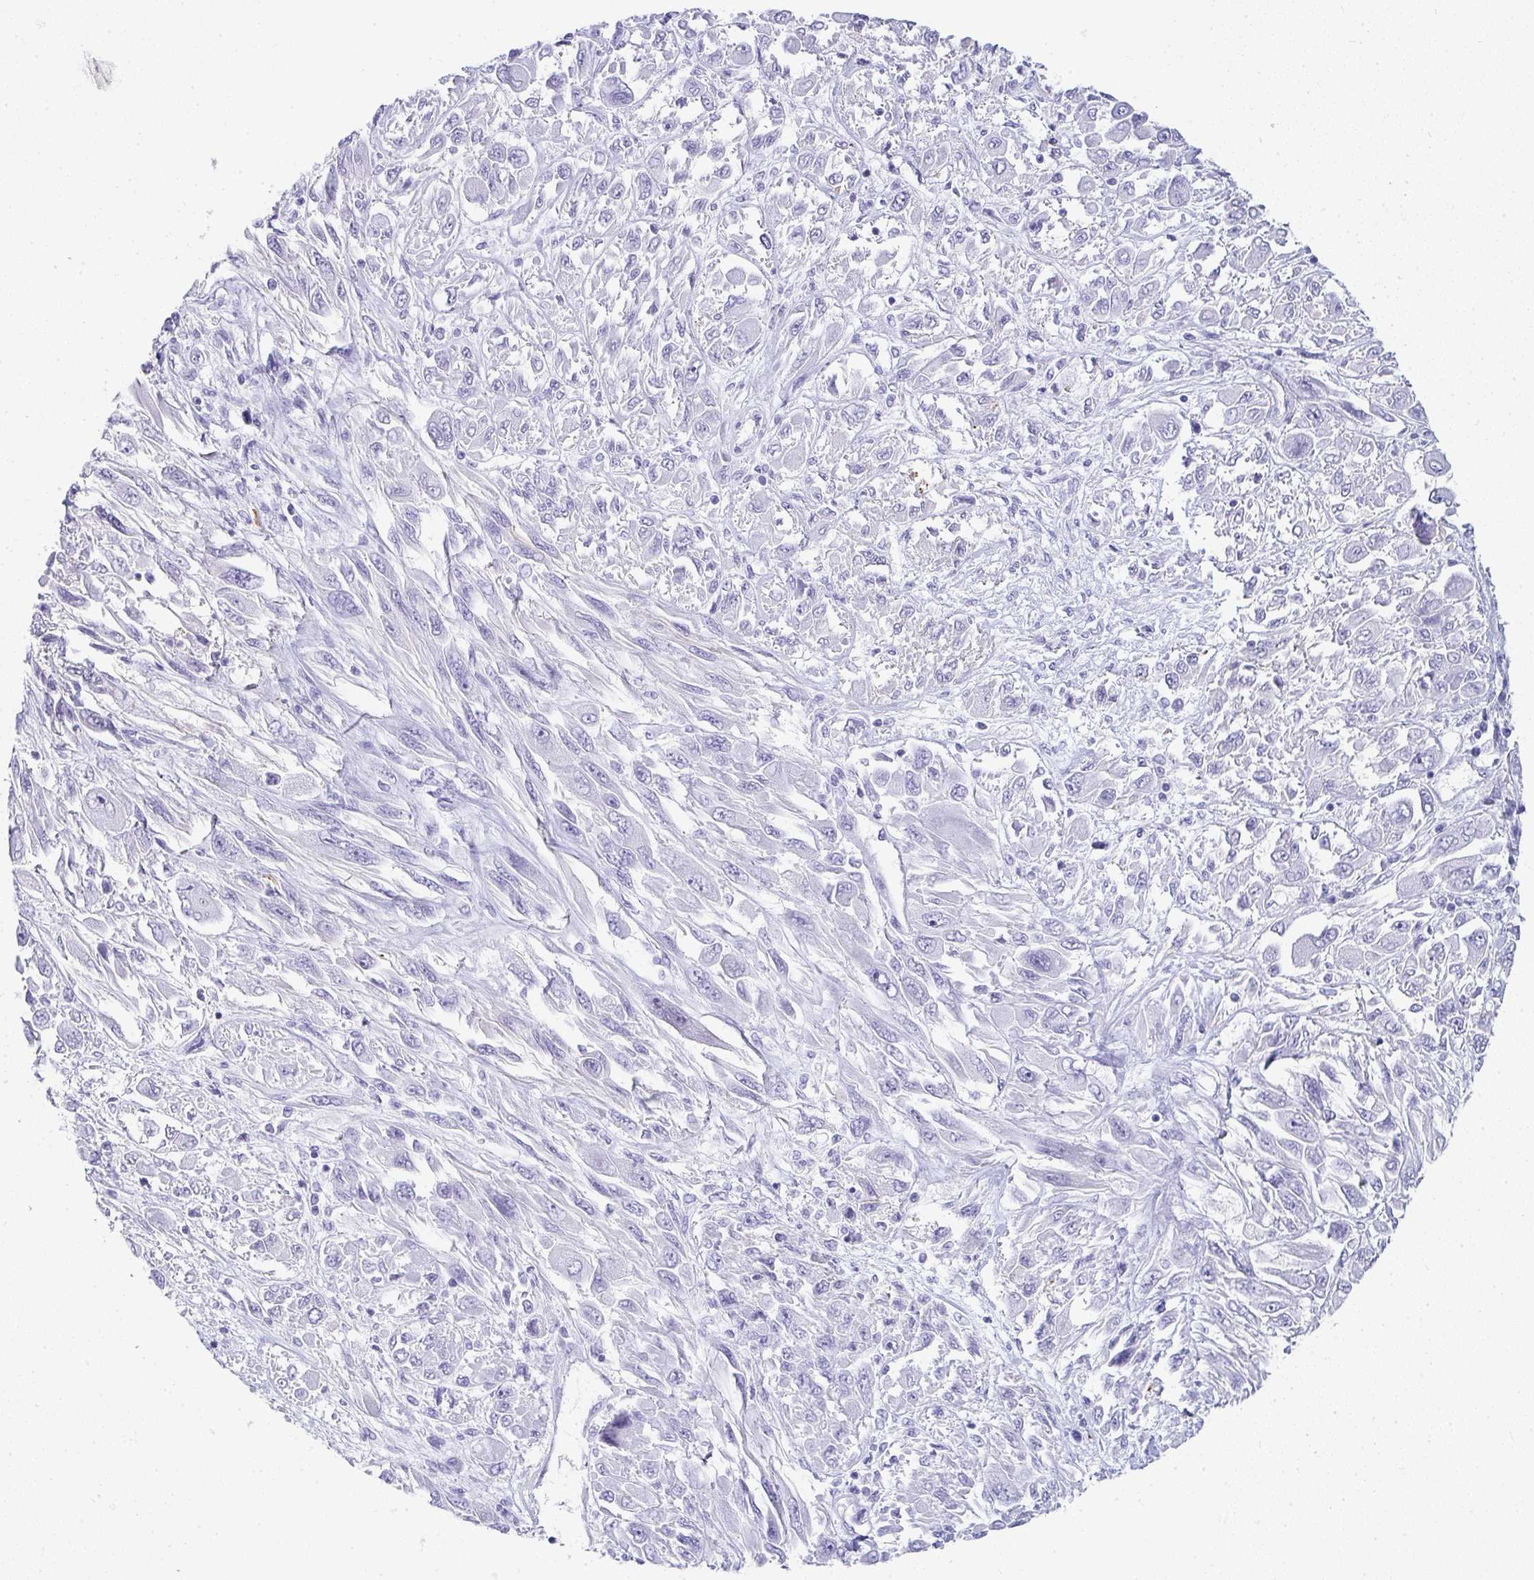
{"staining": {"intensity": "negative", "quantity": "none", "location": "none"}, "tissue": "melanoma", "cell_type": "Tumor cells", "image_type": "cancer", "snomed": [{"axis": "morphology", "description": "Malignant melanoma, NOS"}, {"axis": "topography", "description": "Skin"}], "caption": "The photomicrograph shows no significant positivity in tumor cells of melanoma. (Brightfield microscopy of DAB IHC at high magnification).", "gene": "PRND", "patient": {"sex": "female", "age": 91}}